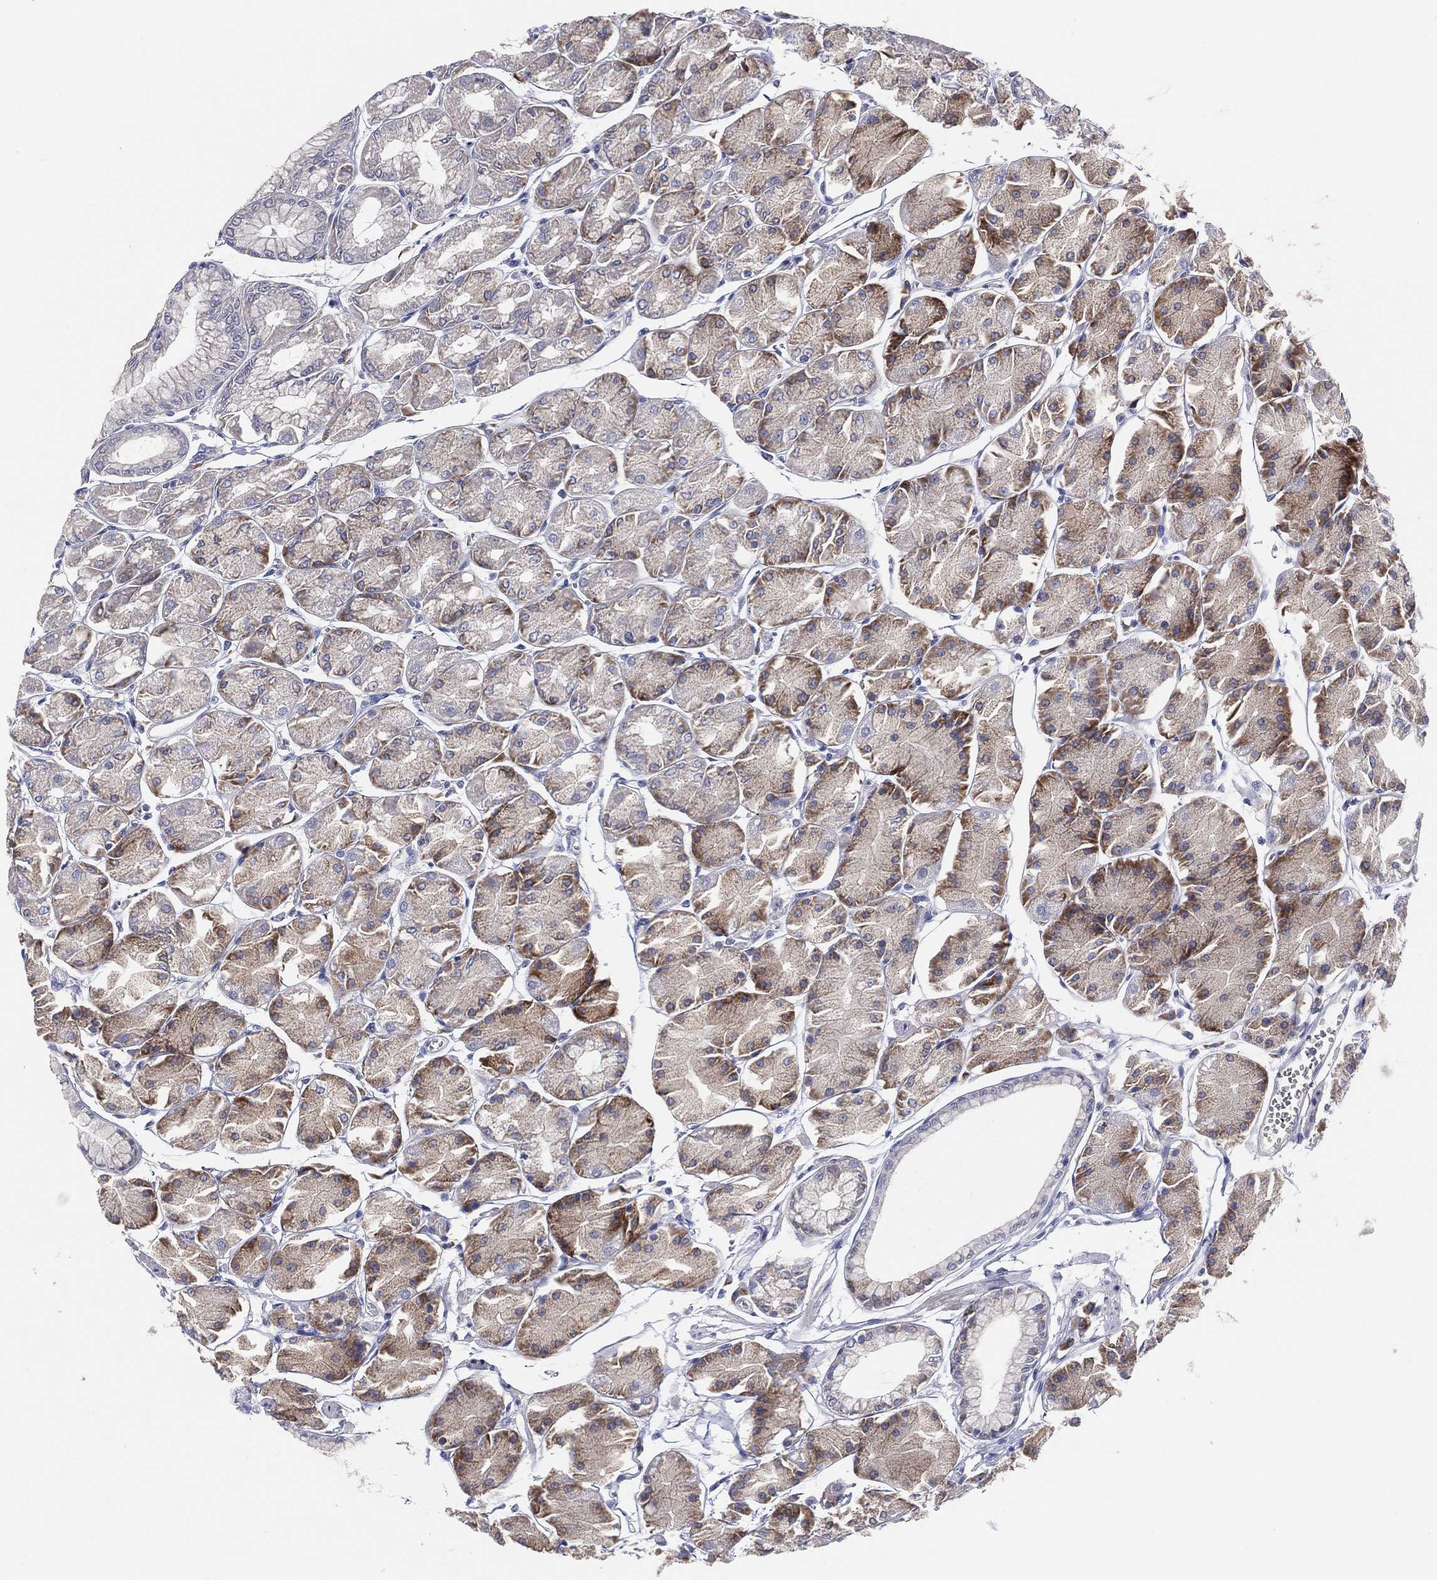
{"staining": {"intensity": "moderate", "quantity": "<25%", "location": "cytoplasmic/membranous"}, "tissue": "stomach", "cell_type": "Glandular cells", "image_type": "normal", "snomed": [{"axis": "morphology", "description": "Normal tissue, NOS"}, {"axis": "topography", "description": "Stomach, upper"}], "caption": "DAB immunohistochemical staining of benign stomach reveals moderate cytoplasmic/membranous protein staining in about <25% of glandular cells.", "gene": "TMEM40", "patient": {"sex": "male", "age": 60}}